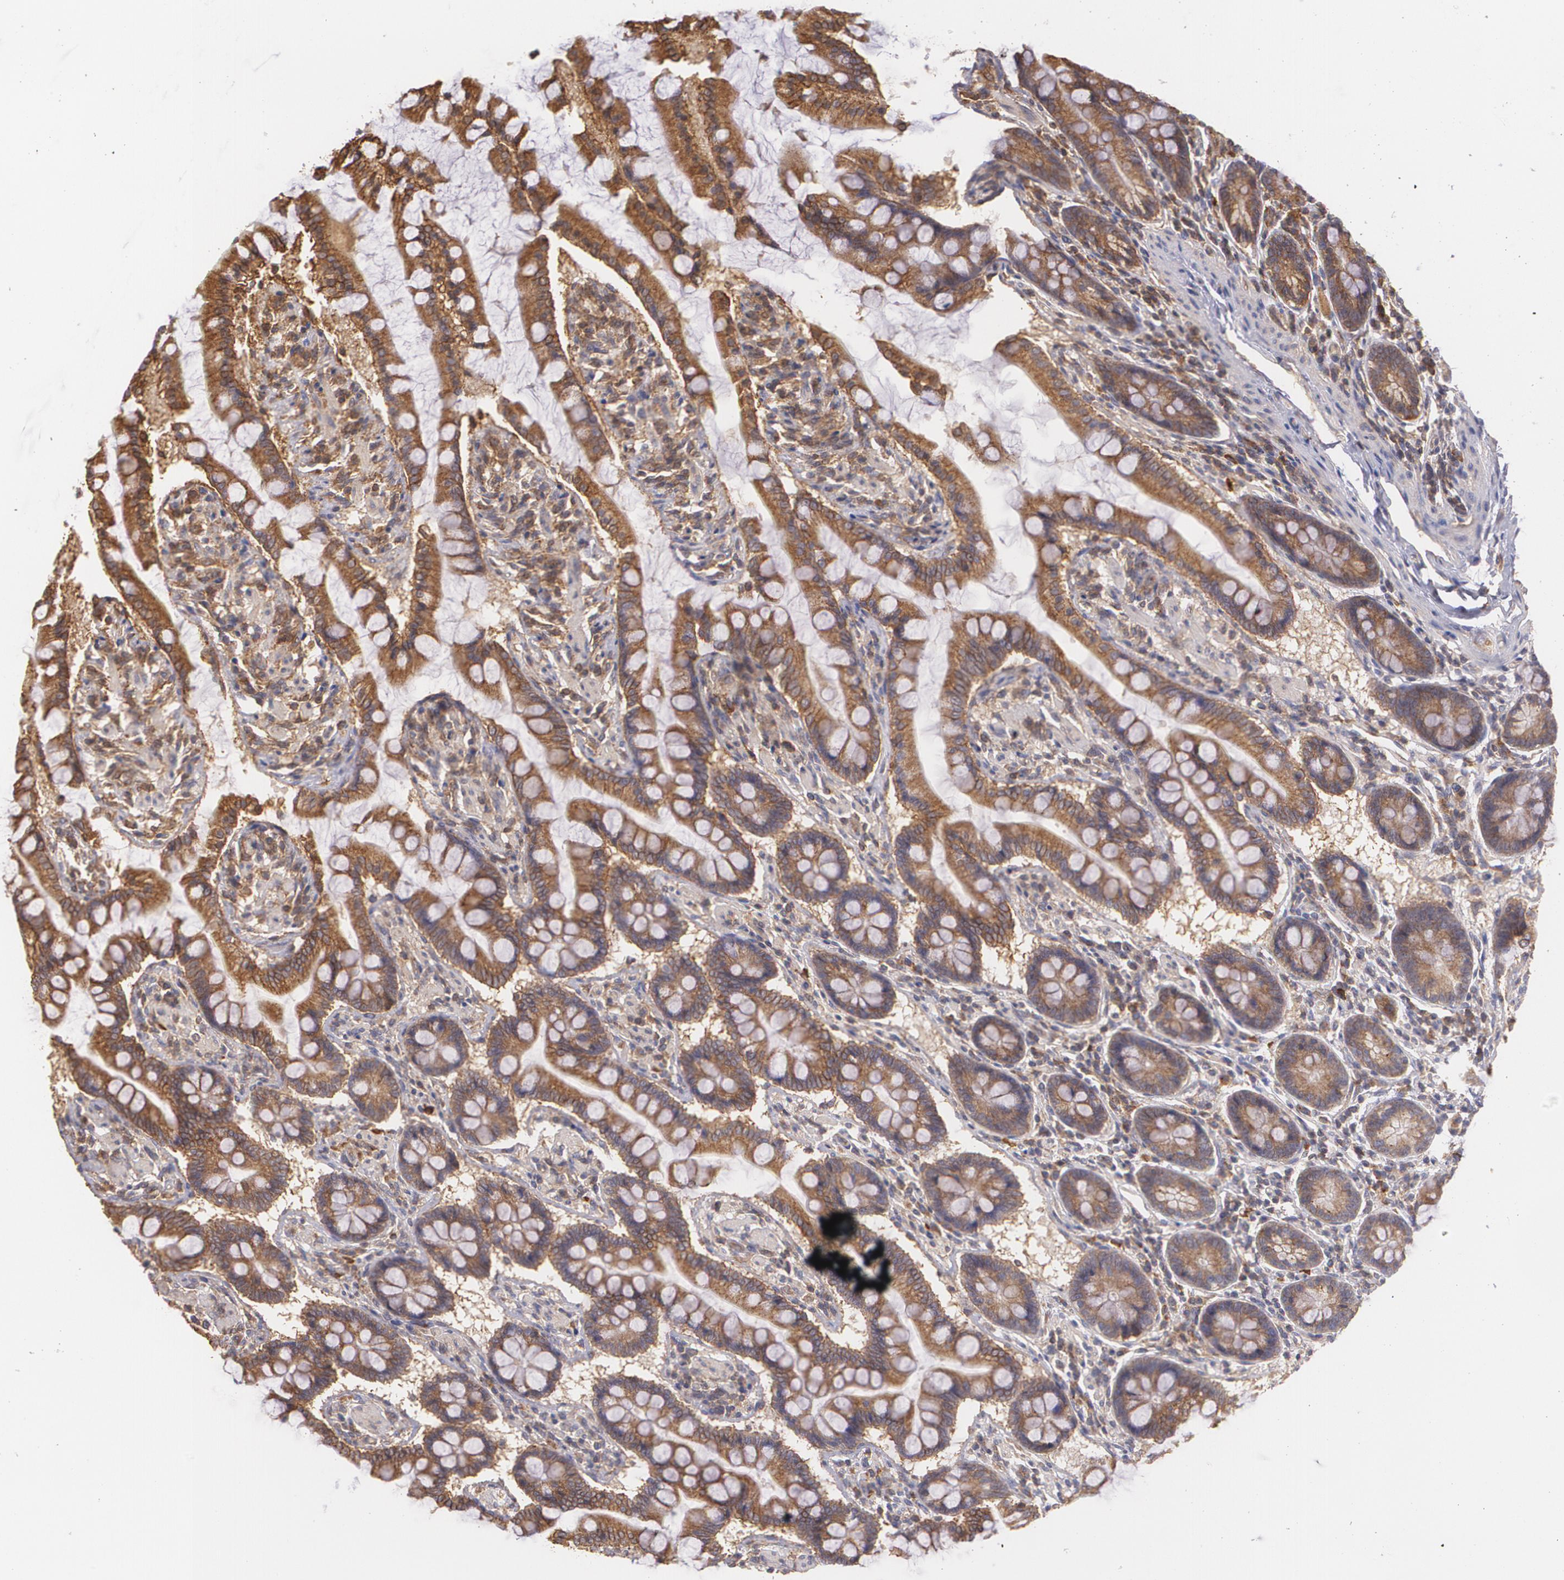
{"staining": {"intensity": "strong", "quantity": ">75%", "location": "cytoplasmic/membranous"}, "tissue": "small intestine", "cell_type": "Glandular cells", "image_type": "normal", "snomed": [{"axis": "morphology", "description": "Normal tissue, NOS"}, {"axis": "topography", "description": "Small intestine"}], "caption": "An IHC micrograph of unremarkable tissue is shown. Protein staining in brown shows strong cytoplasmic/membranous positivity in small intestine within glandular cells.", "gene": "ECE1", "patient": {"sex": "male", "age": 41}}